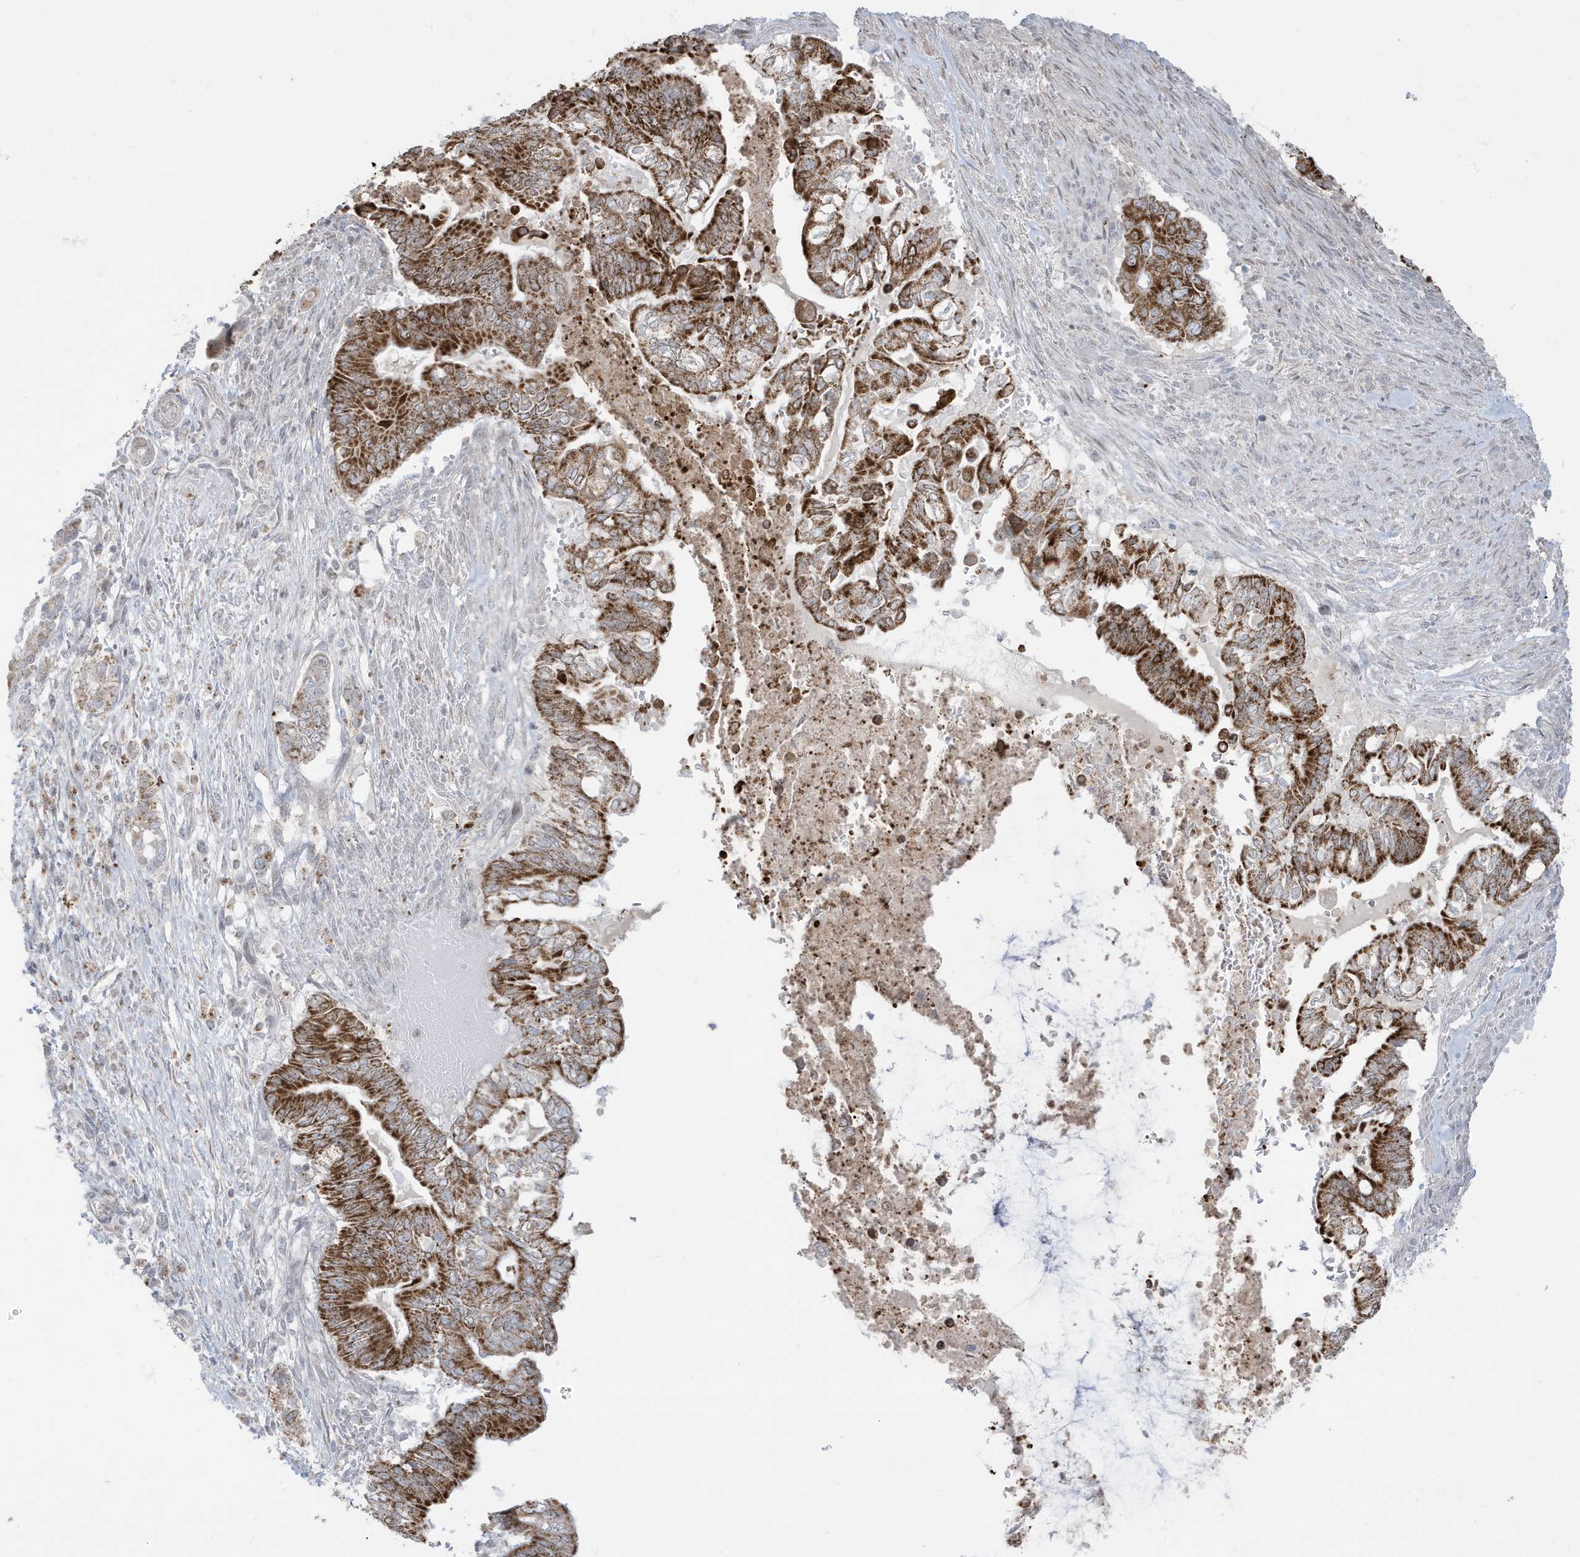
{"staining": {"intensity": "strong", "quantity": ">75%", "location": "cytoplasmic/membranous"}, "tissue": "pancreatic cancer", "cell_type": "Tumor cells", "image_type": "cancer", "snomed": [{"axis": "morphology", "description": "Adenocarcinoma, NOS"}, {"axis": "topography", "description": "Pancreas"}], "caption": "Immunohistochemical staining of human adenocarcinoma (pancreatic) demonstrates strong cytoplasmic/membranous protein positivity in approximately >75% of tumor cells. (IHC, brightfield microscopy, high magnification).", "gene": "FNDC1", "patient": {"sex": "male", "age": 68}}